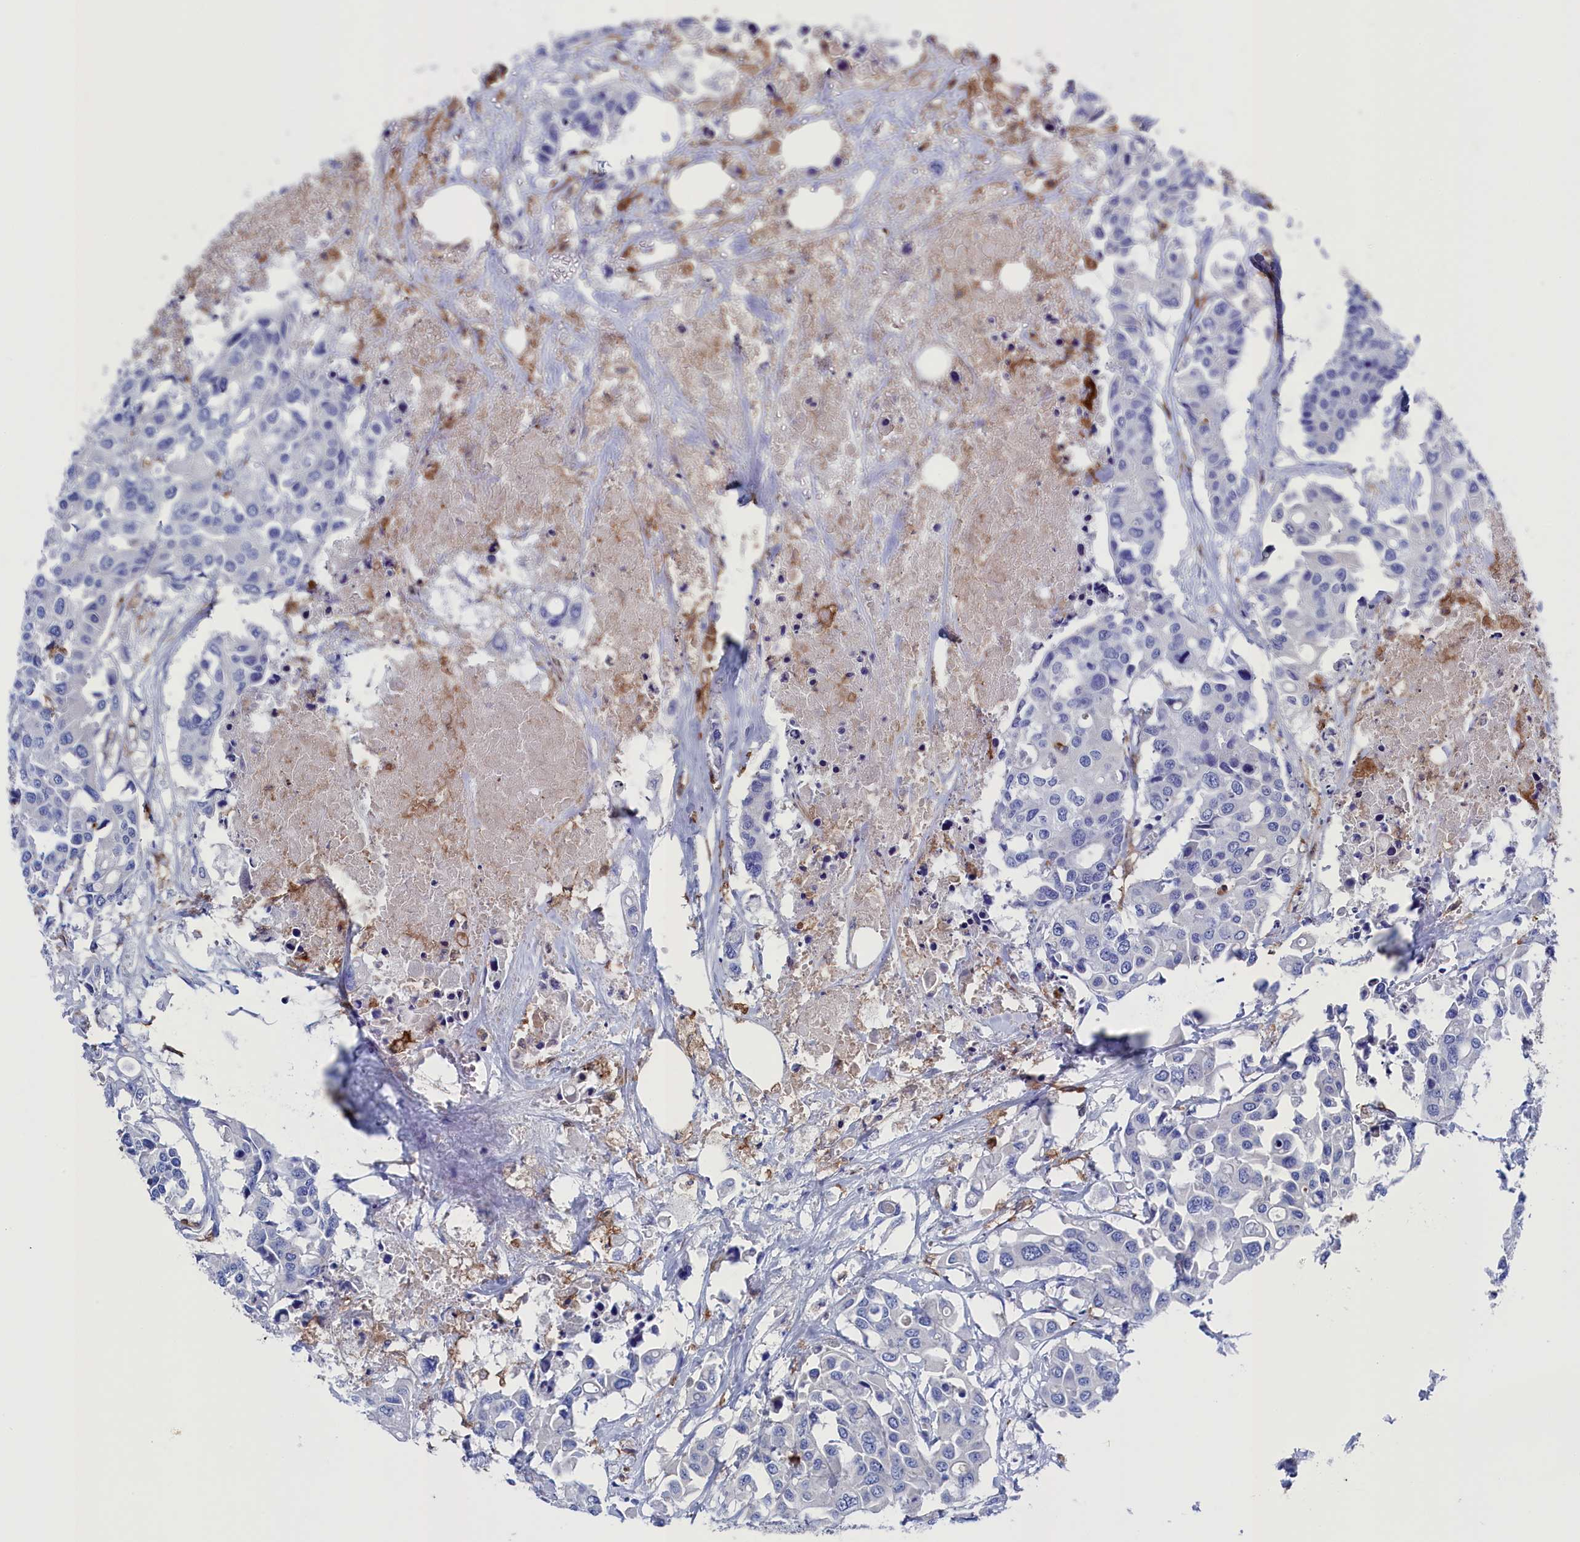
{"staining": {"intensity": "negative", "quantity": "none", "location": "none"}, "tissue": "colorectal cancer", "cell_type": "Tumor cells", "image_type": "cancer", "snomed": [{"axis": "morphology", "description": "Adenocarcinoma, NOS"}, {"axis": "topography", "description": "Colon"}], "caption": "Tumor cells are negative for protein expression in human adenocarcinoma (colorectal).", "gene": "TYROBP", "patient": {"sex": "male", "age": 77}}